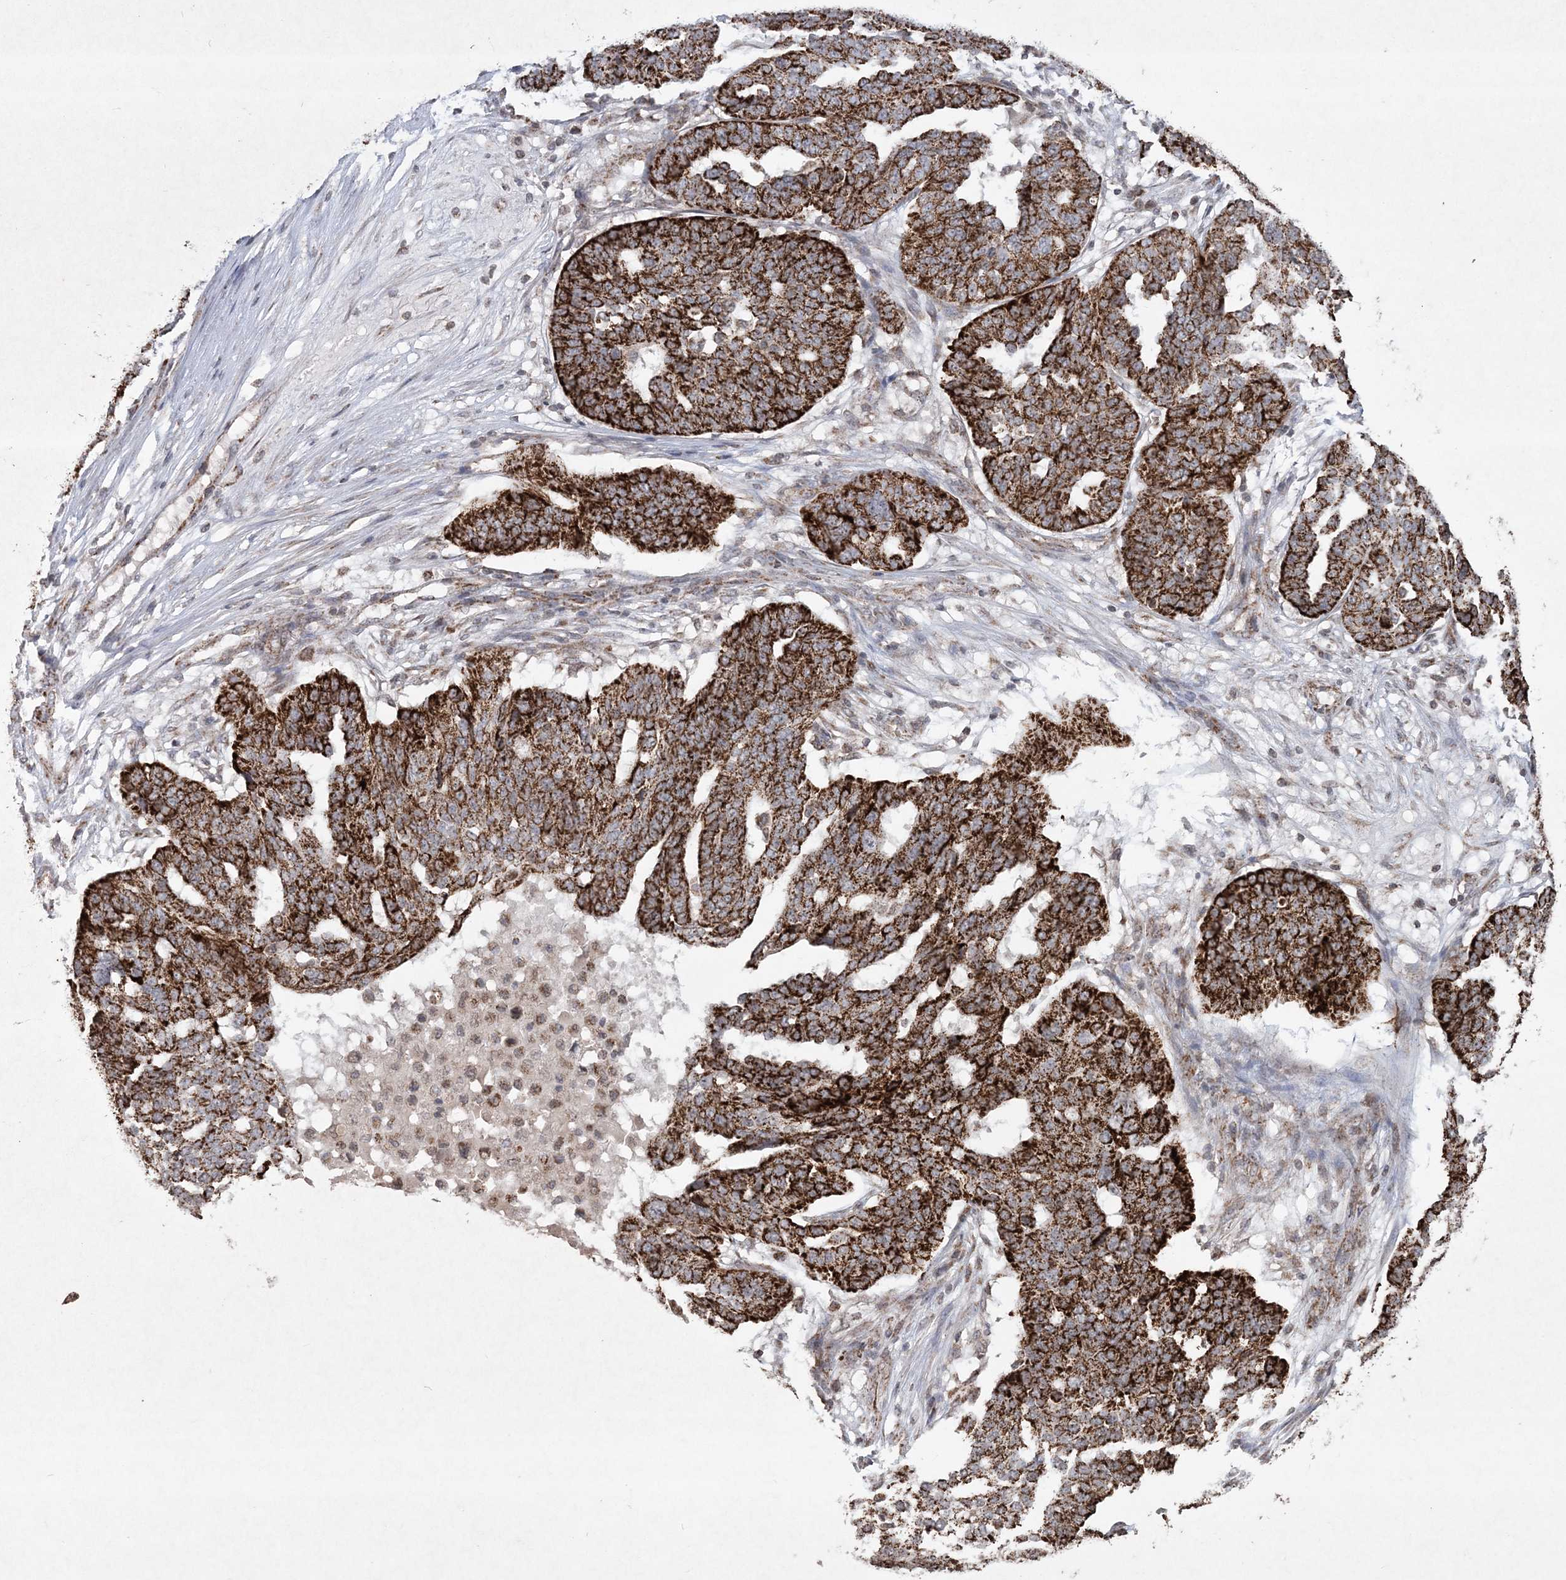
{"staining": {"intensity": "strong", "quantity": ">75%", "location": "cytoplasmic/membranous"}, "tissue": "ovarian cancer", "cell_type": "Tumor cells", "image_type": "cancer", "snomed": [{"axis": "morphology", "description": "Cystadenocarcinoma, serous, NOS"}, {"axis": "topography", "description": "Ovary"}], "caption": "This is an image of immunohistochemistry (IHC) staining of ovarian cancer (serous cystadenocarcinoma), which shows strong expression in the cytoplasmic/membranous of tumor cells.", "gene": "LRPPRC", "patient": {"sex": "female", "age": 59}}